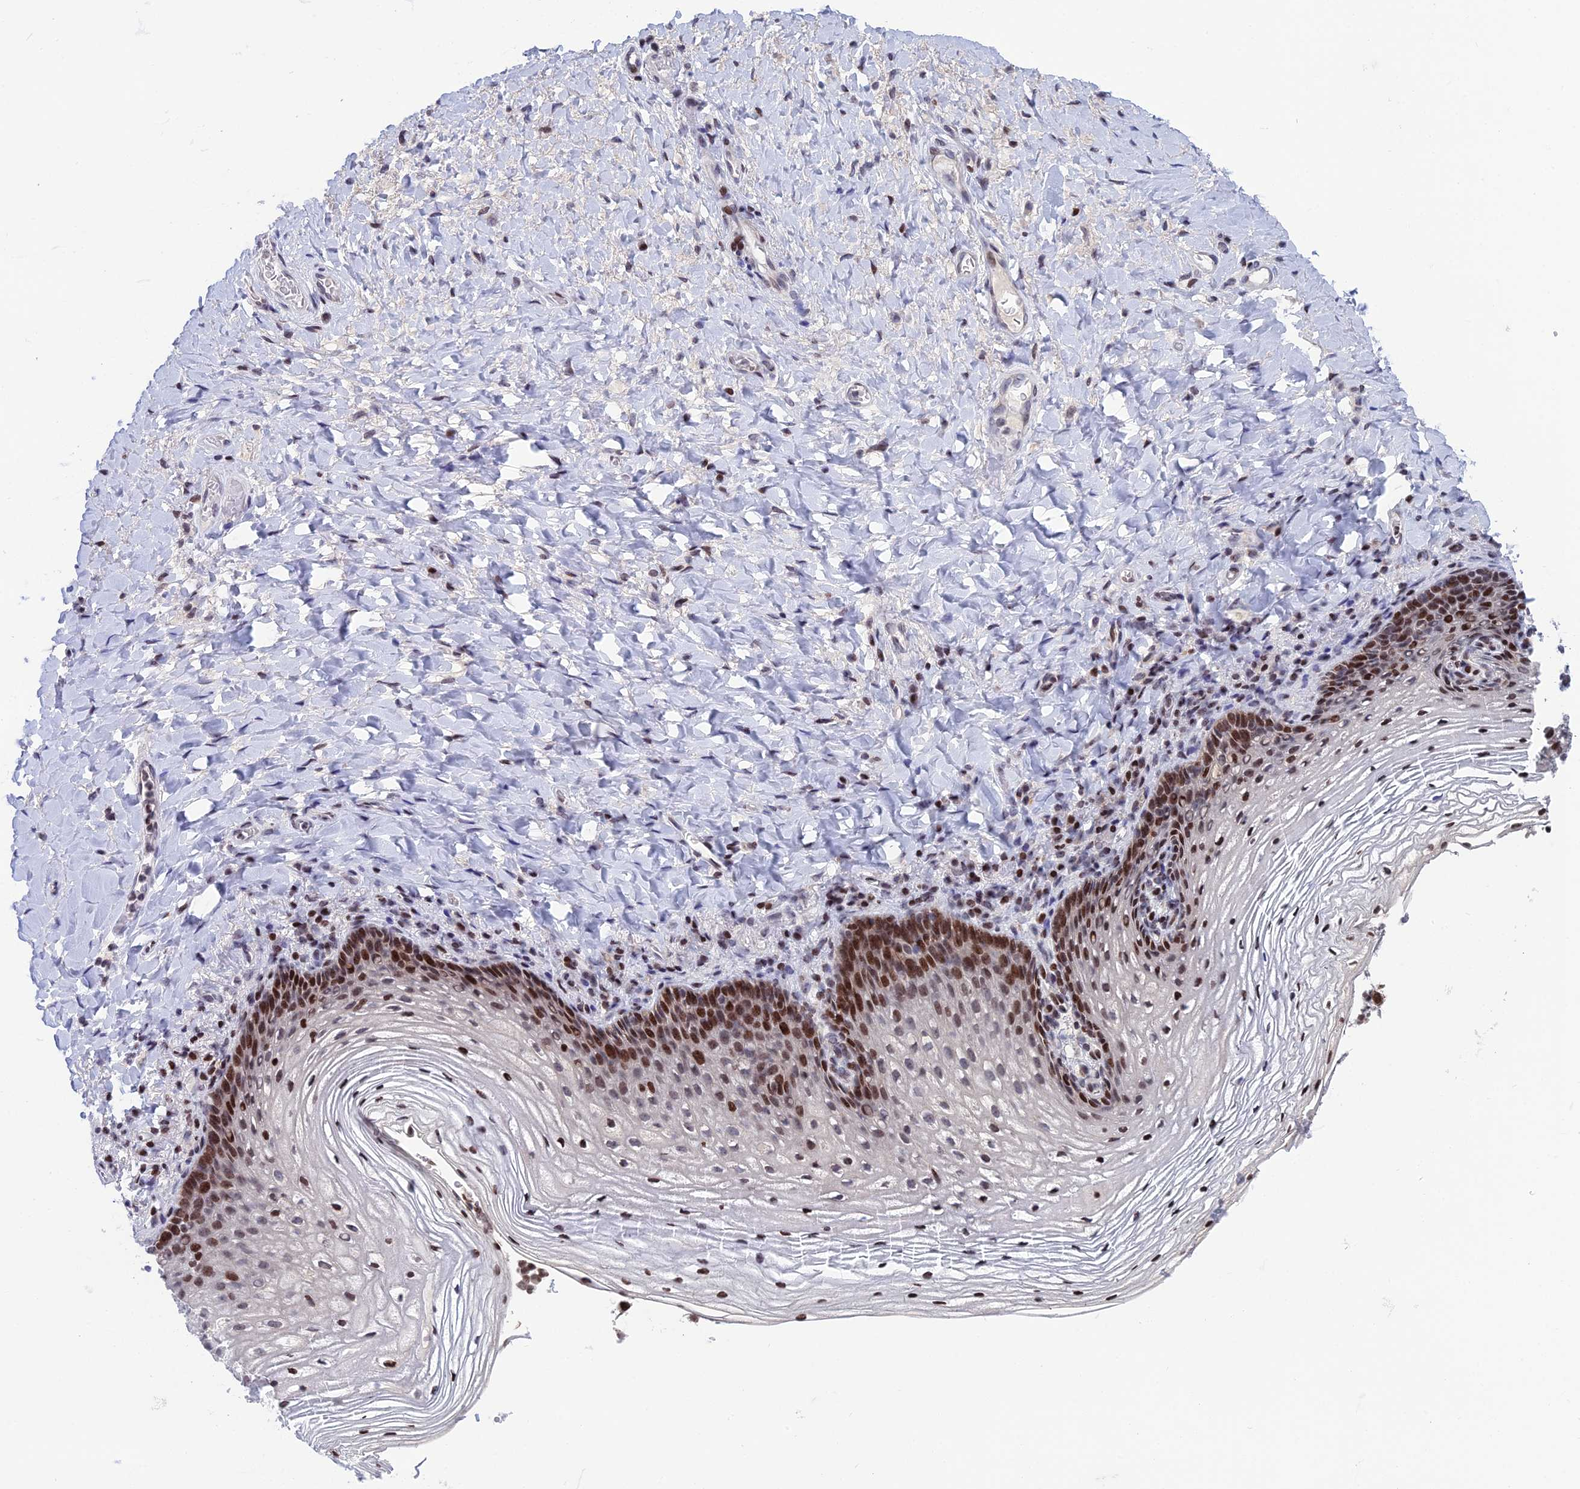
{"staining": {"intensity": "strong", "quantity": "25%-75%", "location": "nuclear"}, "tissue": "vagina", "cell_type": "Squamous epithelial cells", "image_type": "normal", "snomed": [{"axis": "morphology", "description": "Normal tissue, NOS"}, {"axis": "topography", "description": "Vagina"}], "caption": "Protein staining of normal vagina shows strong nuclear positivity in approximately 25%-75% of squamous epithelial cells. The staining was performed using DAB to visualize the protein expression in brown, while the nuclei were stained in blue with hematoxylin (Magnification: 20x).", "gene": "AFF3", "patient": {"sex": "female", "age": 60}}